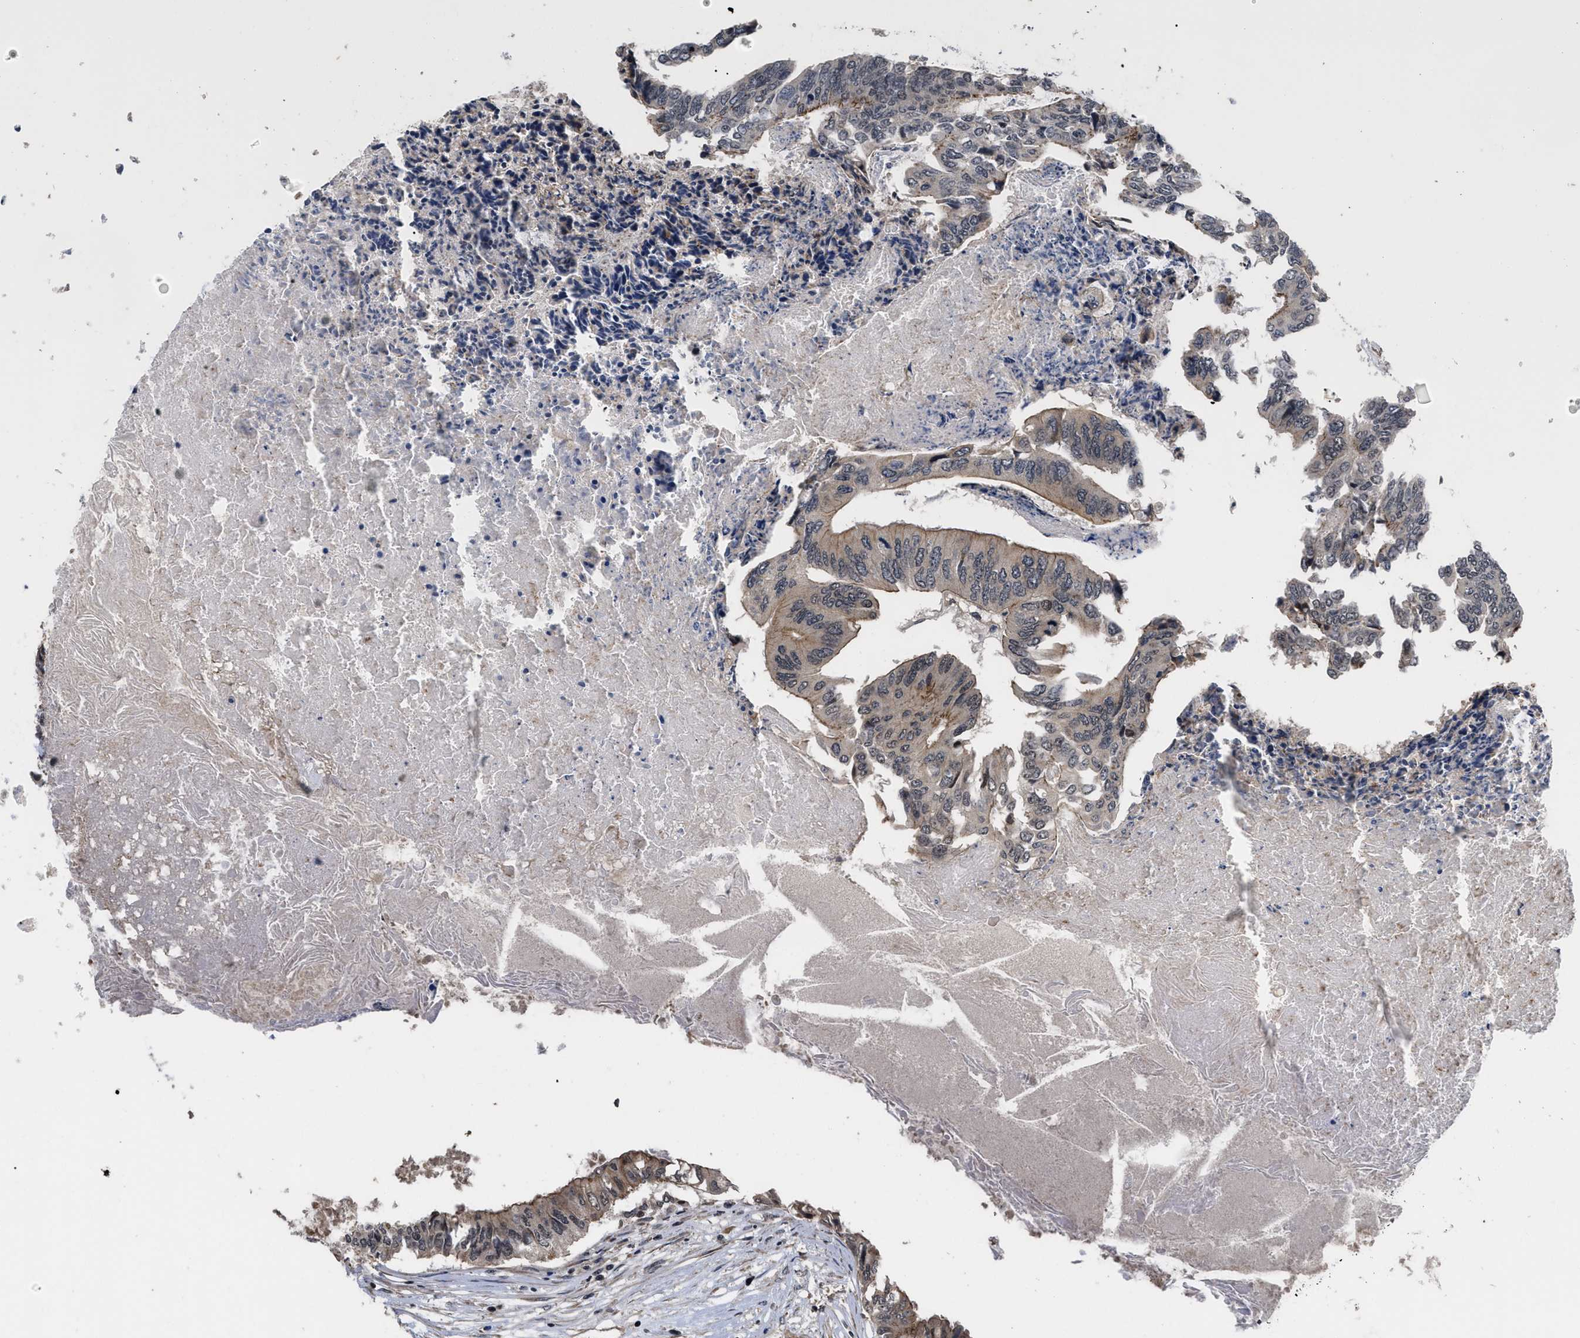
{"staining": {"intensity": "weak", "quantity": "25%-75%", "location": "cytoplasmic/membranous"}, "tissue": "colorectal cancer", "cell_type": "Tumor cells", "image_type": "cancer", "snomed": [{"axis": "morphology", "description": "Adenocarcinoma, NOS"}, {"axis": "topography", "description": "Rectum"}], "caption": "Weak cytoplasmic/membranous protein positivity is identified in approximately 25%-75% of tumor cells in adenocarcinoma (colorectal). (brown staining indicates protein expression, while blue staining denotes nuclei).", "gene": "DNAJC14", "patient": {"sex": "male", "age": 63}}